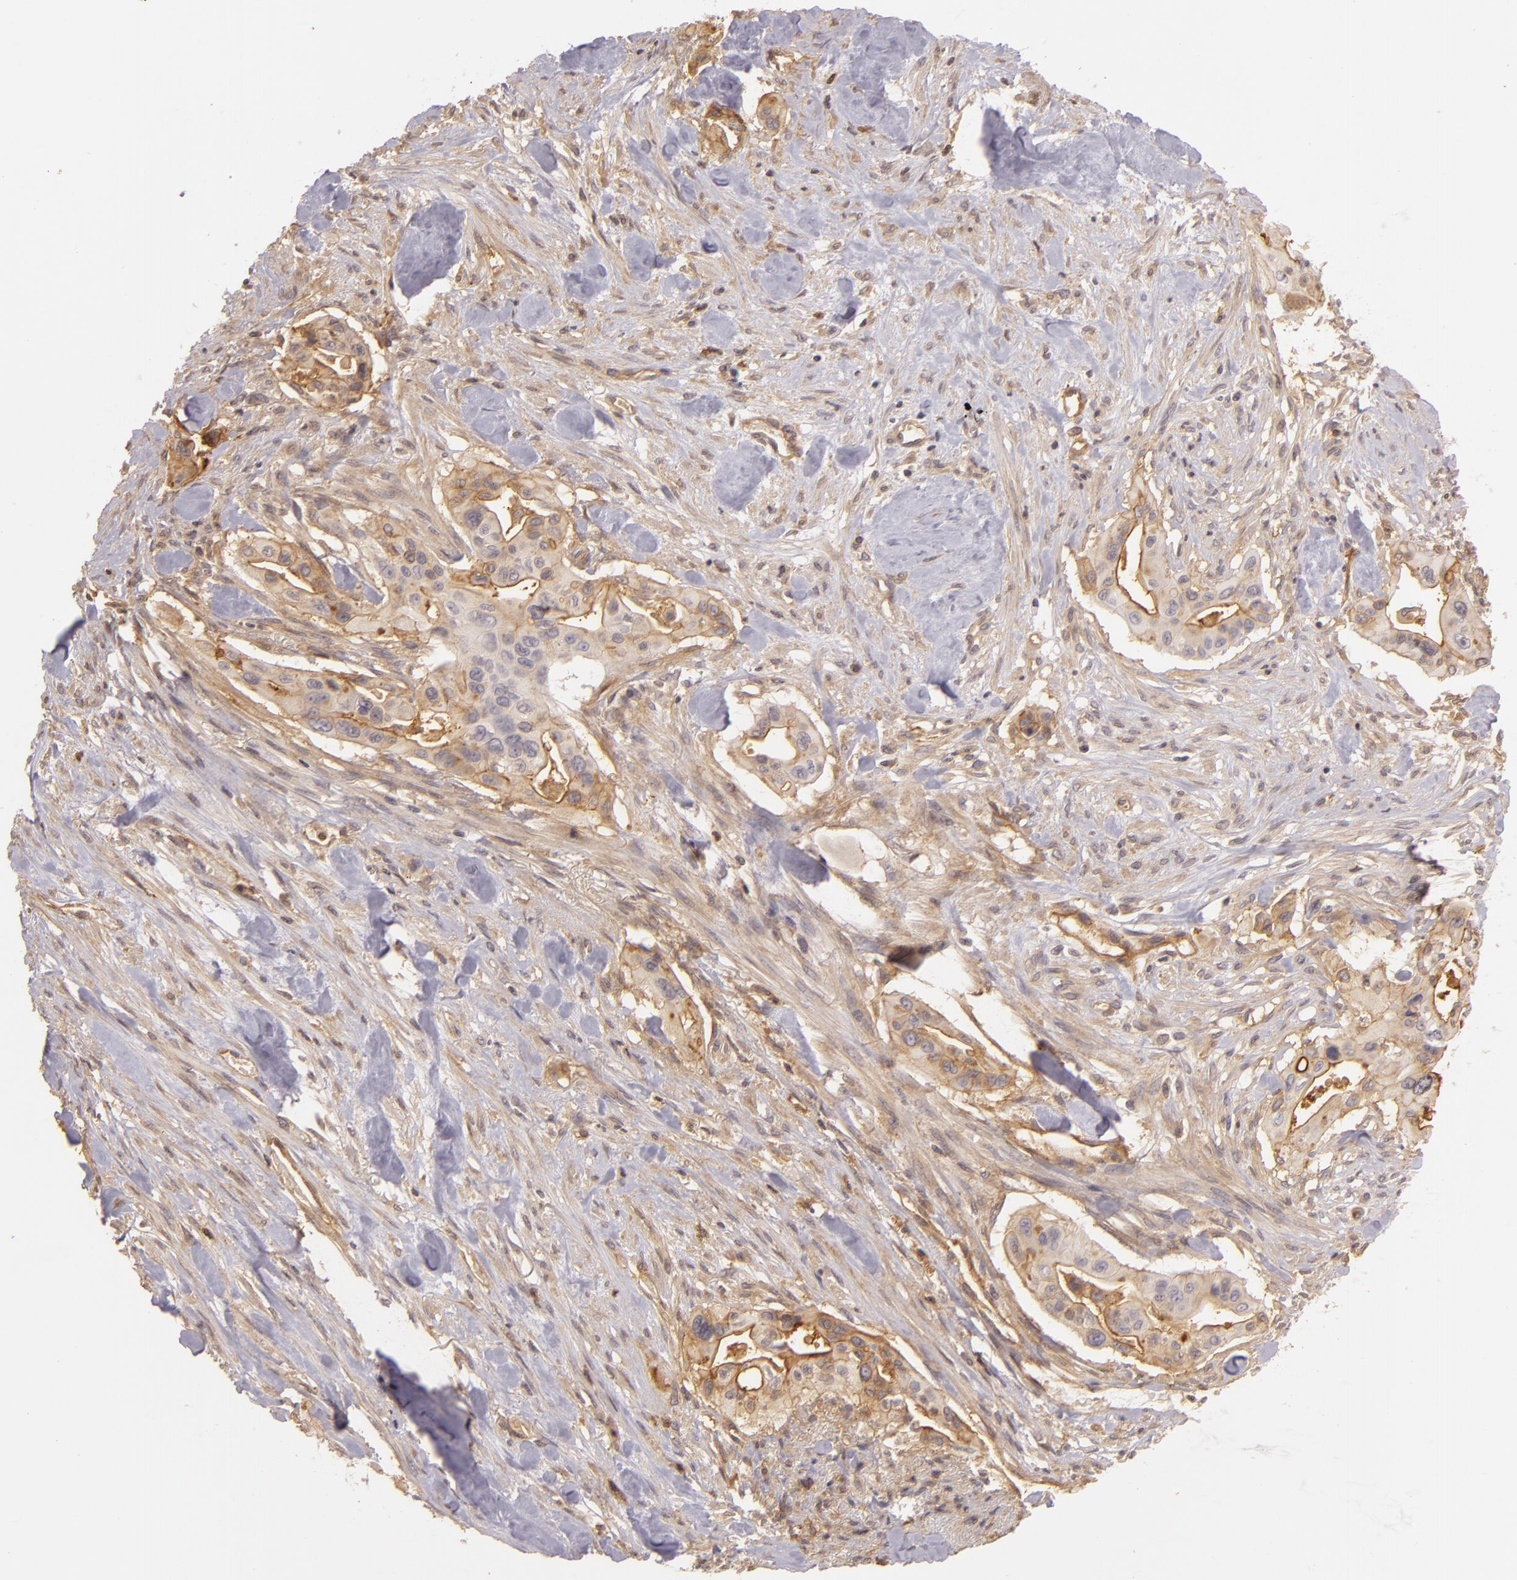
{"staining": {"intensity": "weak", "quantity": "25%-75%", "location": "cytoplasmic/membranous"}, "tissue": "pancreatic cancer", "cell_type": "Tumor cells", "image_type": "cancer", "snomed": [{"axis": "morphology", "description": "Adenocarcinoma, NOS"}, {"axis": "topography", "description": "Pancreas"}], "caption": "Weak cytoplasmic/membranous protein staining is present in approximately 25%-75% of tumor cells in pancreatic adenocarcinoma.", "gene": "CD59", "patient": {"sex": "male", "age": 77}}